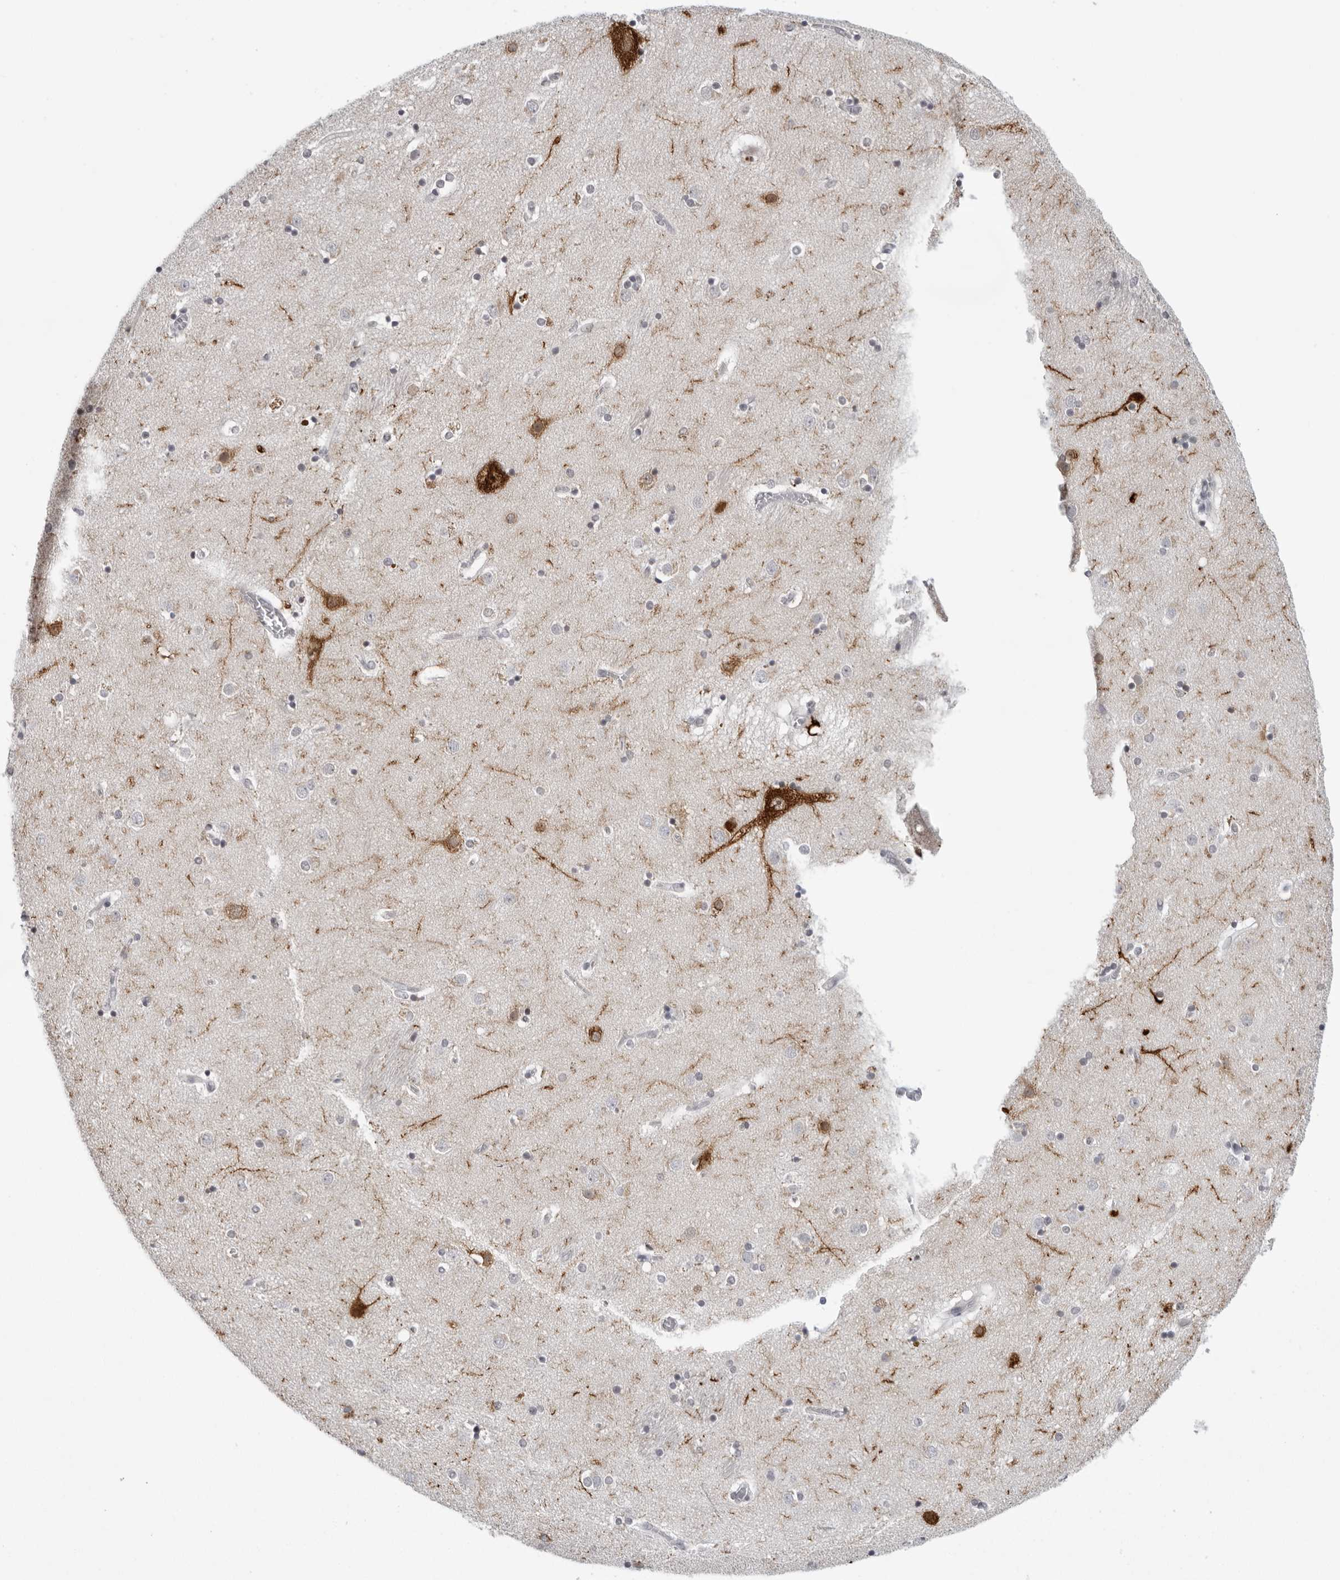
{"staining": {"intensity": "weak", "quantity": "<25%", "location": "cytoplasmic/membranous"}, "tissue": "caudate", "cell_type": "Glial cells", "image_type": "normal", "snomed": [{"axis": "morphology", "description": "Normal tissue, NOS"}, {"axis": "topography", "description": "Lateral ventricle wall"}], "caption": "A high-resolution micrograph shows IHC staining of normal caudate, which shows no significant staining in glial cells.", "gene": "CPT2", "patient": {"sex": "male", "age": 70}}